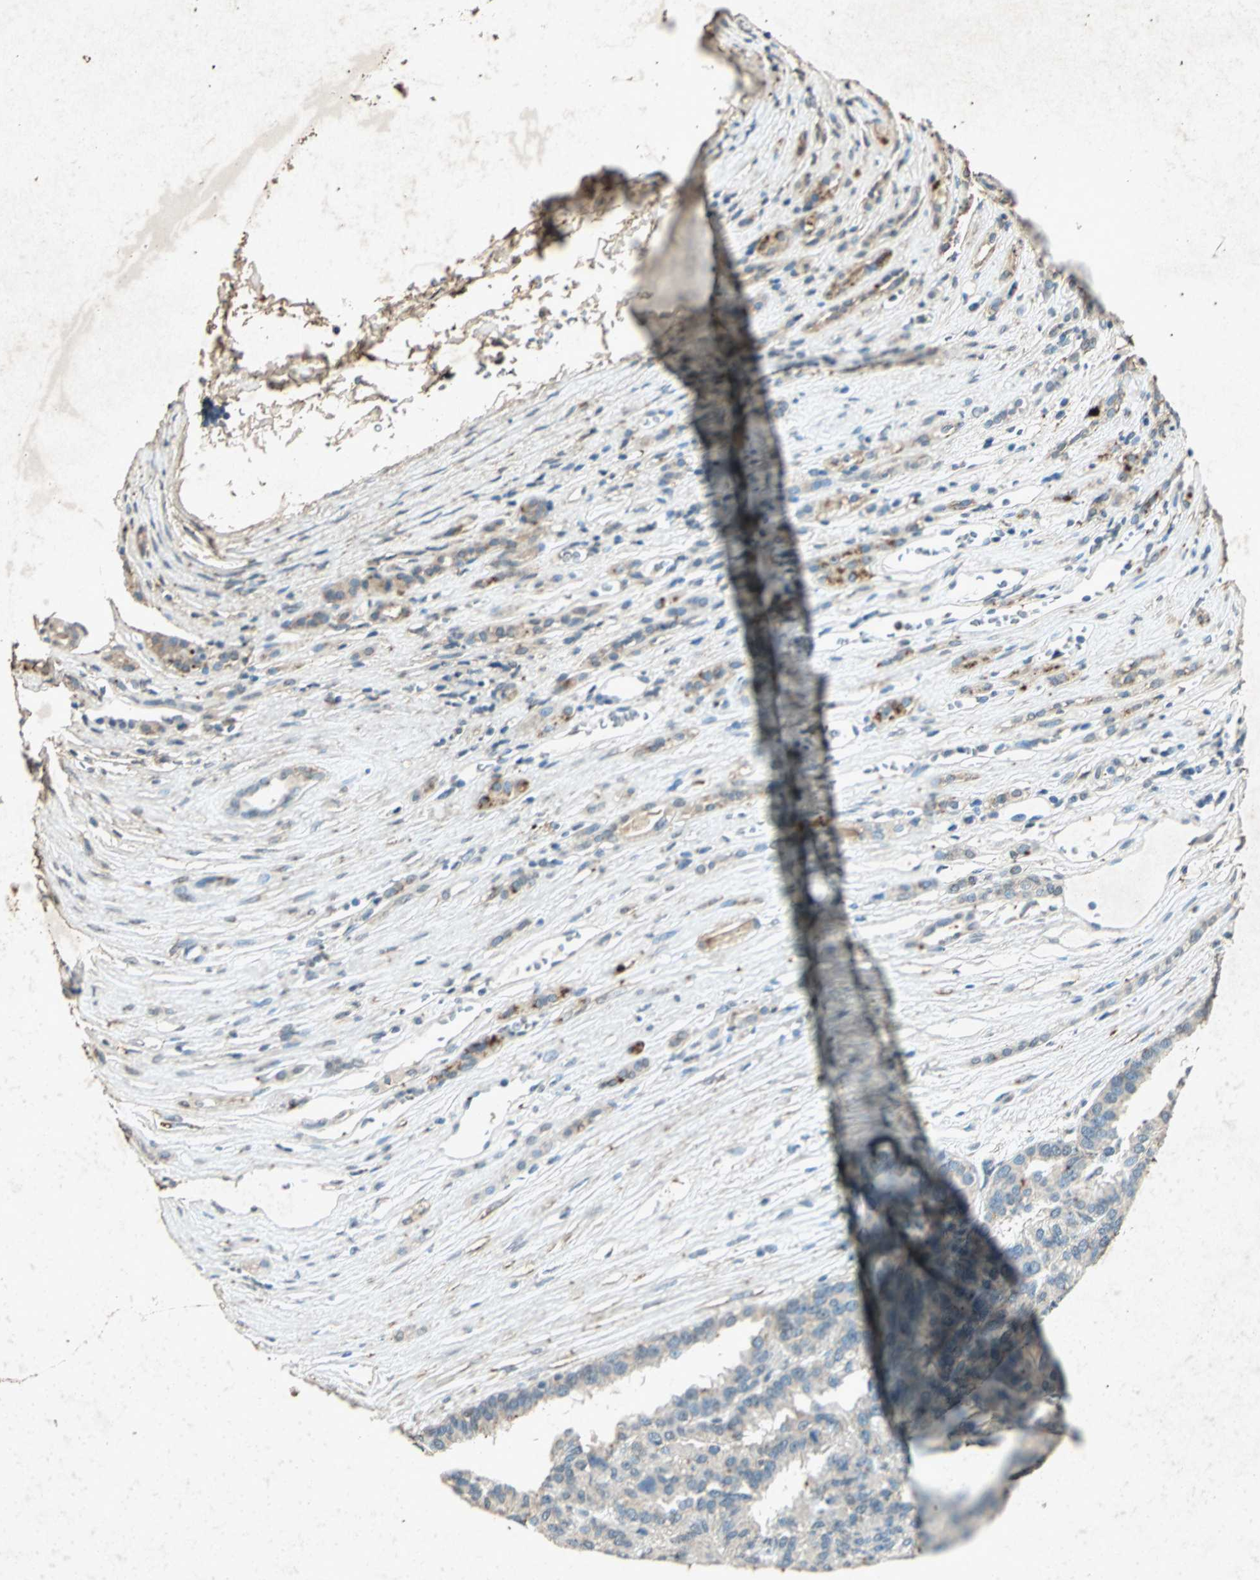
{"staining": {"intensity": "weak", "quantity": "<25%", "location": "cytoplasmic/membranous"}, "tissue": "renal cancer", "cell_type": "Tumor cells", "image_type": "cancer", "snomed": [{"axis": "morphology", "description": "Adenocarcinoma, NOS"}, {"axis": "topography", "description": "Kidney"}], "caption": "A high-resolution image shows immunohistochemistry (IHC) staining of renal cancer (adenocarcinoma), which exhibits no significant staining in tumor cells.", "gene": "PSEN1", "patient": {"sex": "male", "age": 46}}